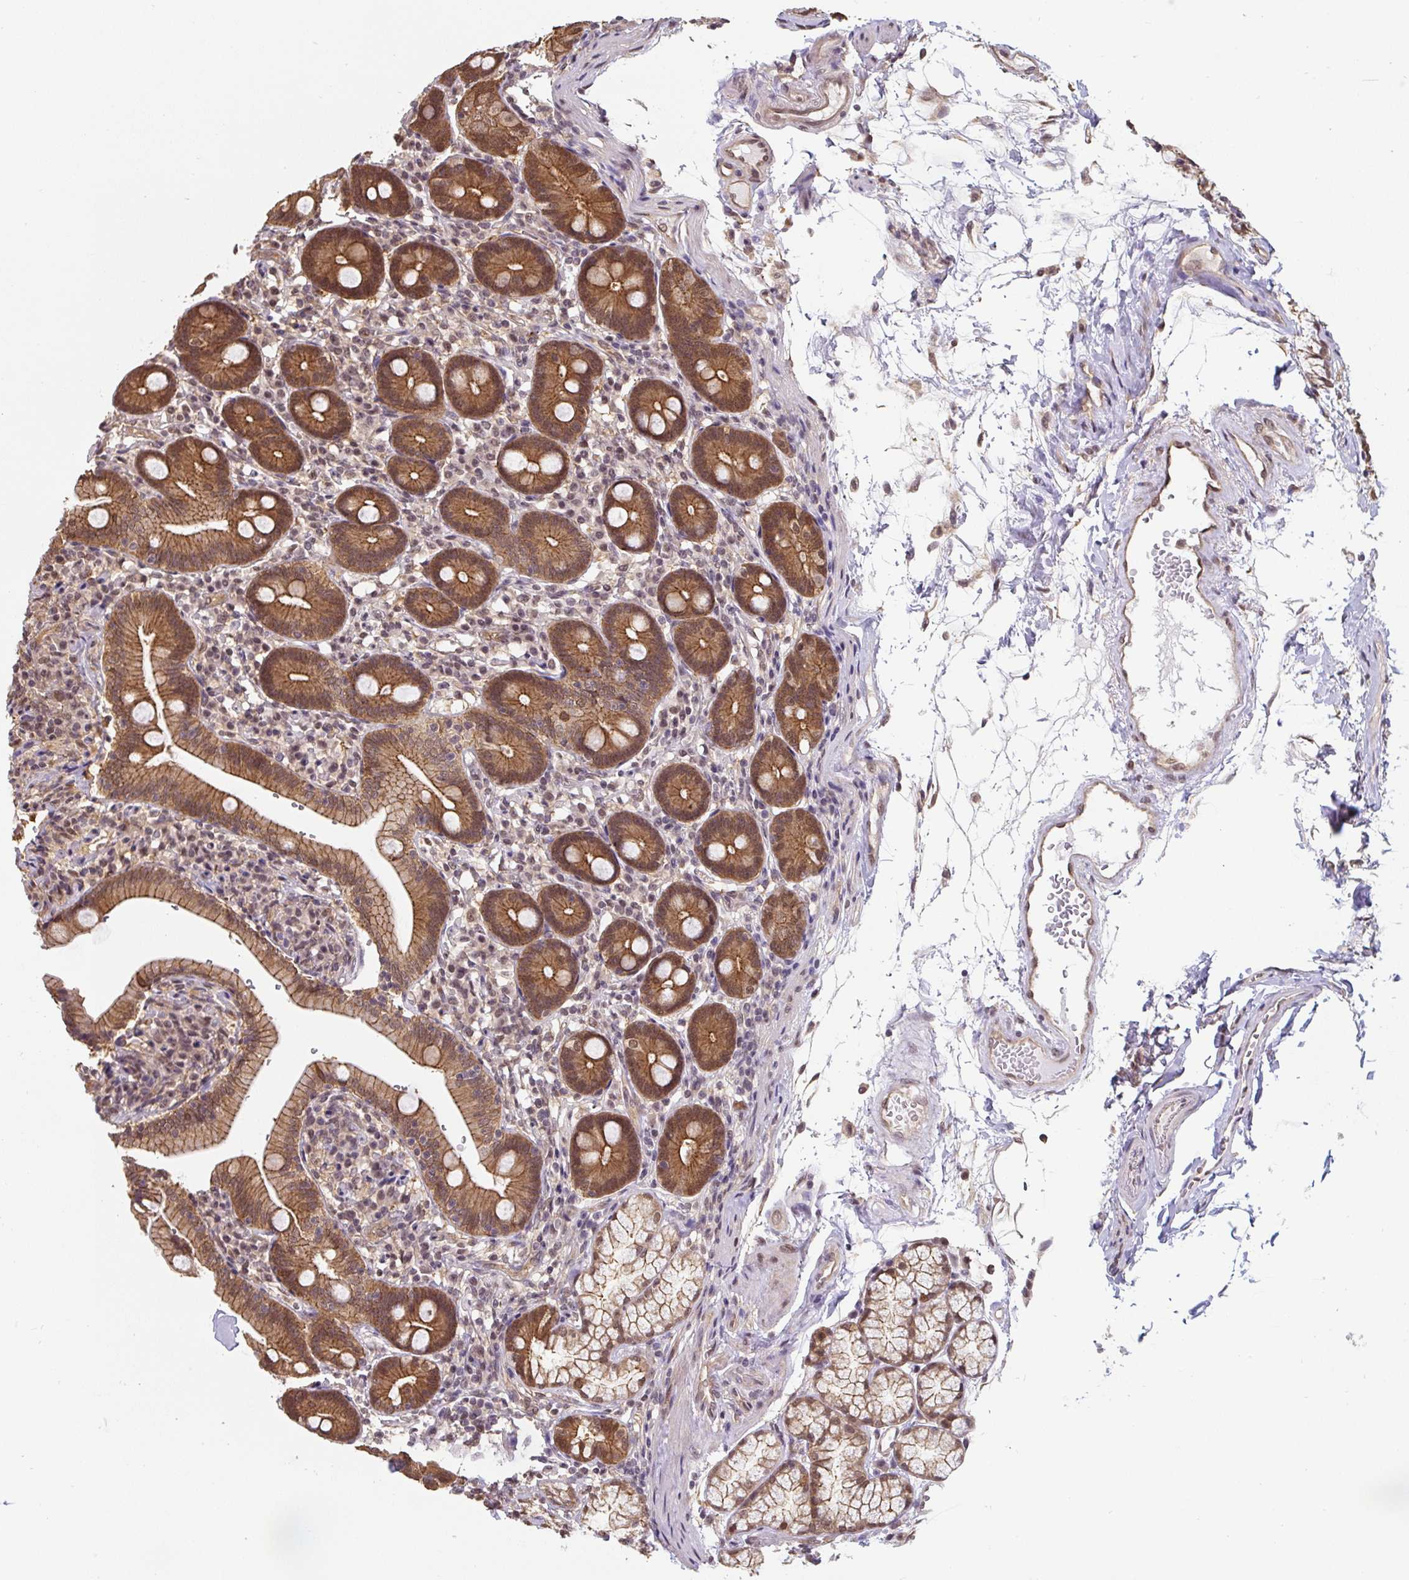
{"staining": {"intensity": "strong", "quantity": ">75%", "location": "cytoplasmic/membranous,nuclear"}, "tissue": "duodenum", "cell_type": "Glandular cells", "image_type": "normal", "snomed": [{"axis": "morphology", "description": "Normal tissue, NOS"}, {"axis": "topography", "description": "Duodenum"}], "caption": "DAB immunohistochemical staining of benign human duodenum shows strong cytoplasmic/membranous,nuclear protein staining in about >75% of glandular cells.", "gene": "ST13", "patient": {"sex": "female", "age": 67}}